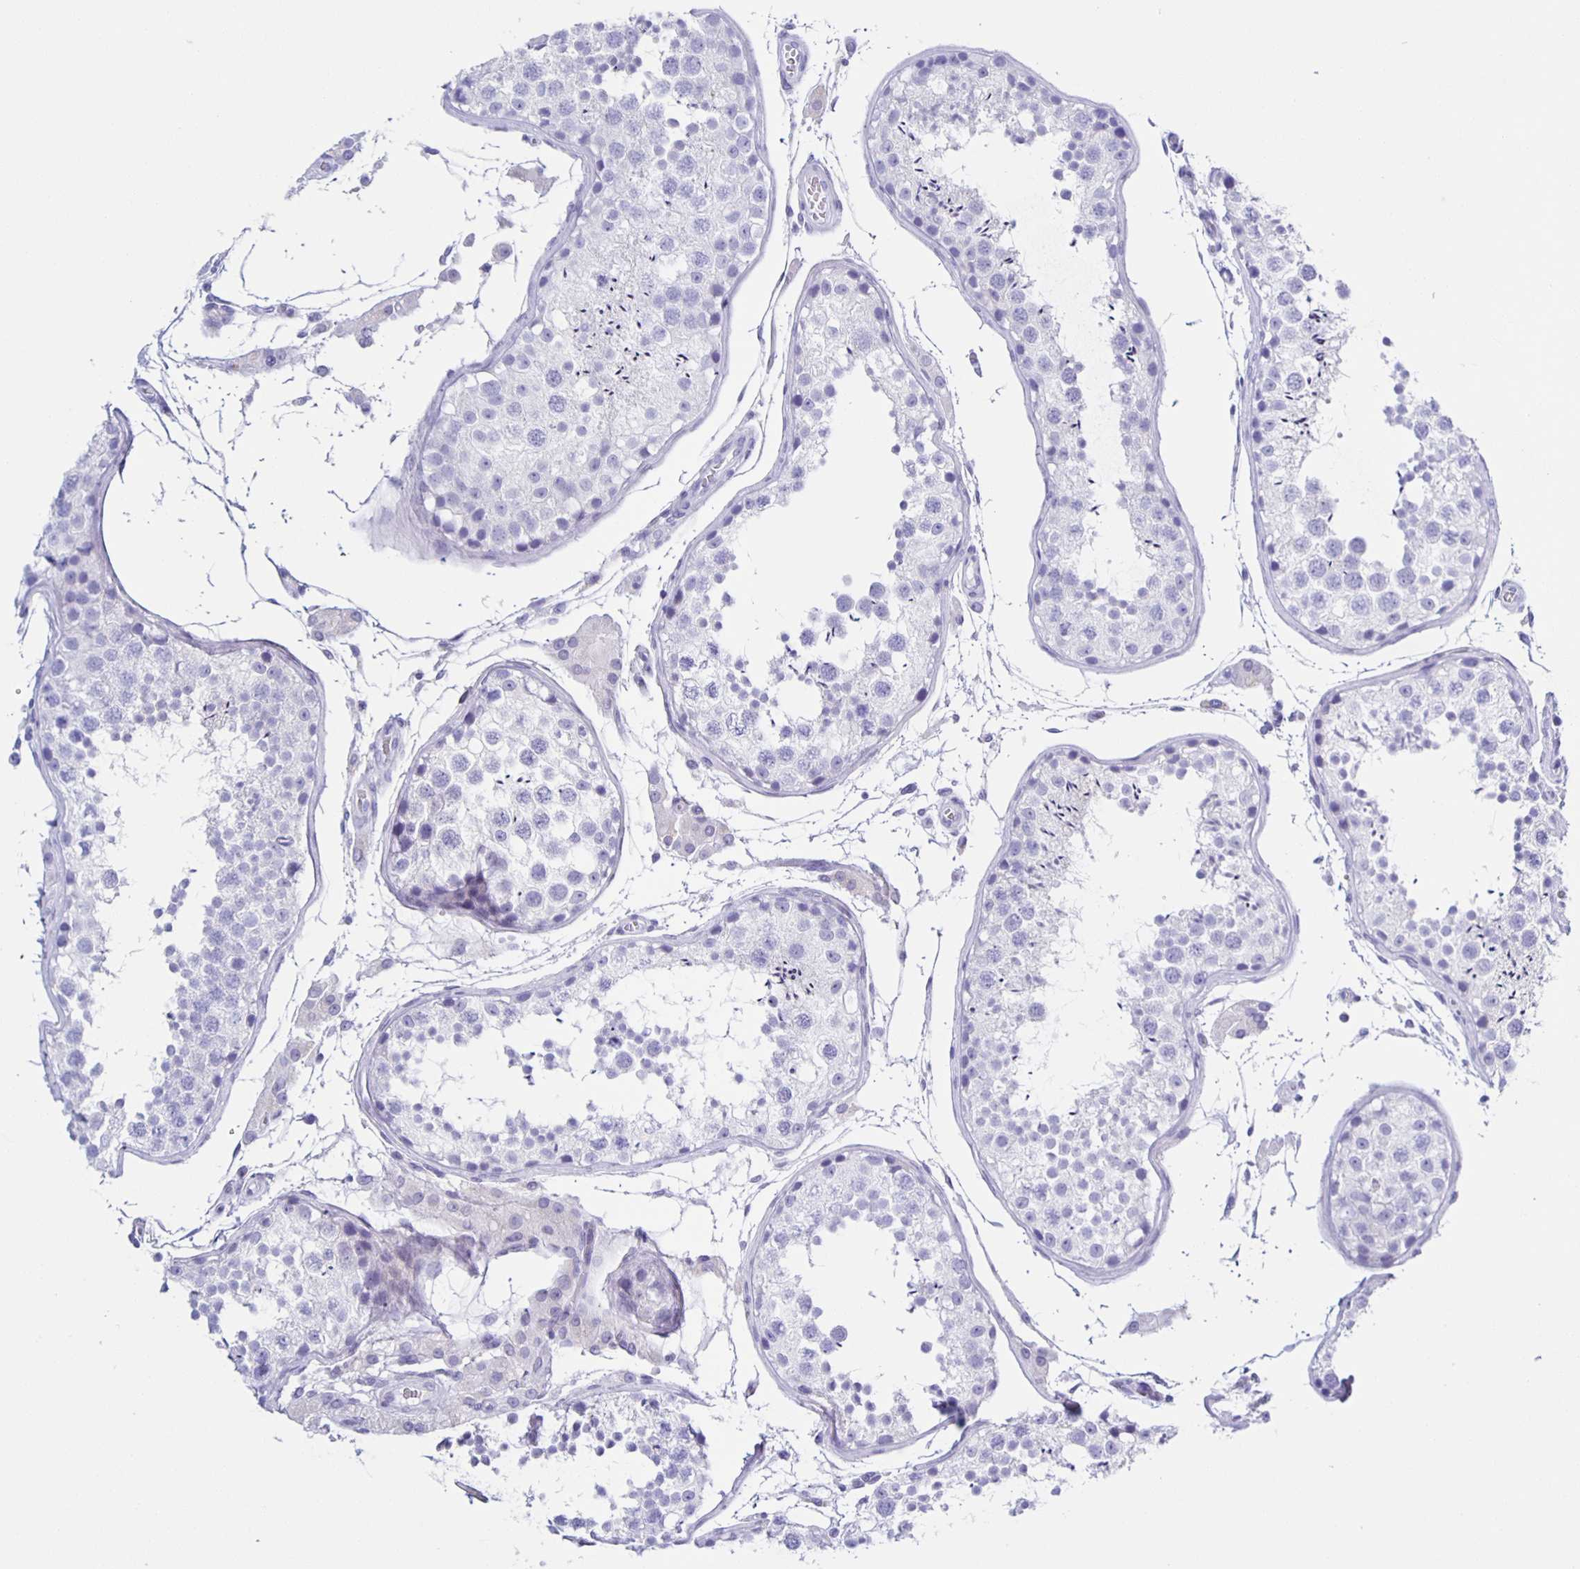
{"staining": {"intensity": "negative", "quantity": "none", "location": "none"}, "tissue": "testis", "cell_type": "Cells in seminiferous ducts", "image_type": "normal", "snomed": [{"axis": "morphology", "description": "Normal tissue, NOS"}, {"axis": "topography", "description": "Testis"}], "caption": "A high-resolution photomicrograph shows IHC staining of normal testis, which demonstrates no significant expression in cells in seminiferous ducts.", "gene": "AQP6", "patient": {"sex": "male", "age": 29}}